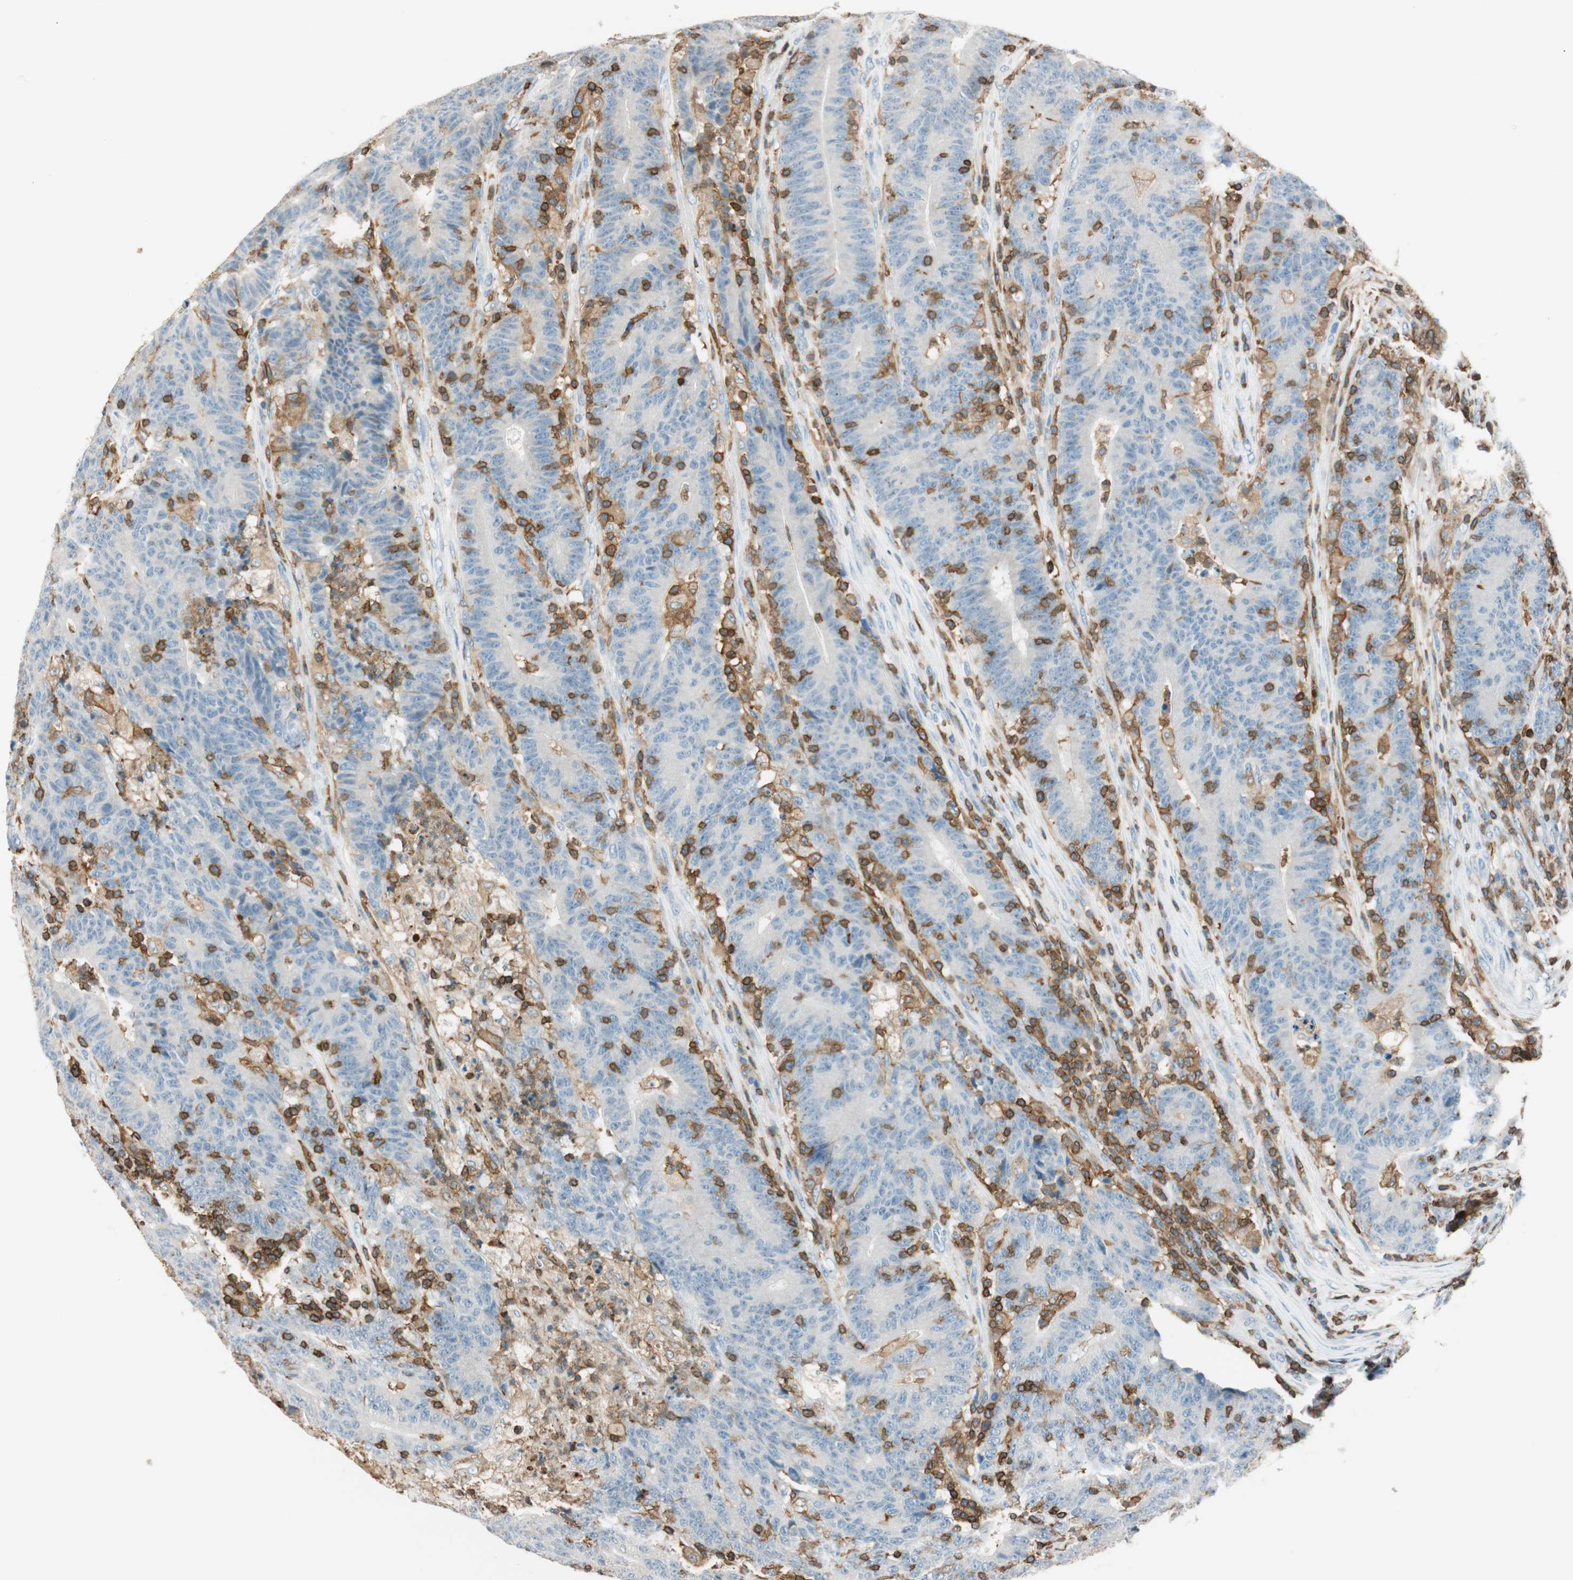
{"staining": {"intensity": "negative", "quantity": "none", "location": "none"}, "tissue": "colorectal cancer", "cell_type": "Tumor cells", "image_type": "cancer", "snomed": [{"axis": "morphology", "description": "Normal tissue, NOS"}, {"axis": "morphology", "description": "Adenocarcinoma, NOS"}, {"axis": "topography", "description": "Colon"}], "caption": "Adenocarcinoma (colorectal) was stained to show a protein in brown. There is no significant expression in tumor cells.", "gene": "HPGD", "patient": {"sex": "female", "age": 75}}